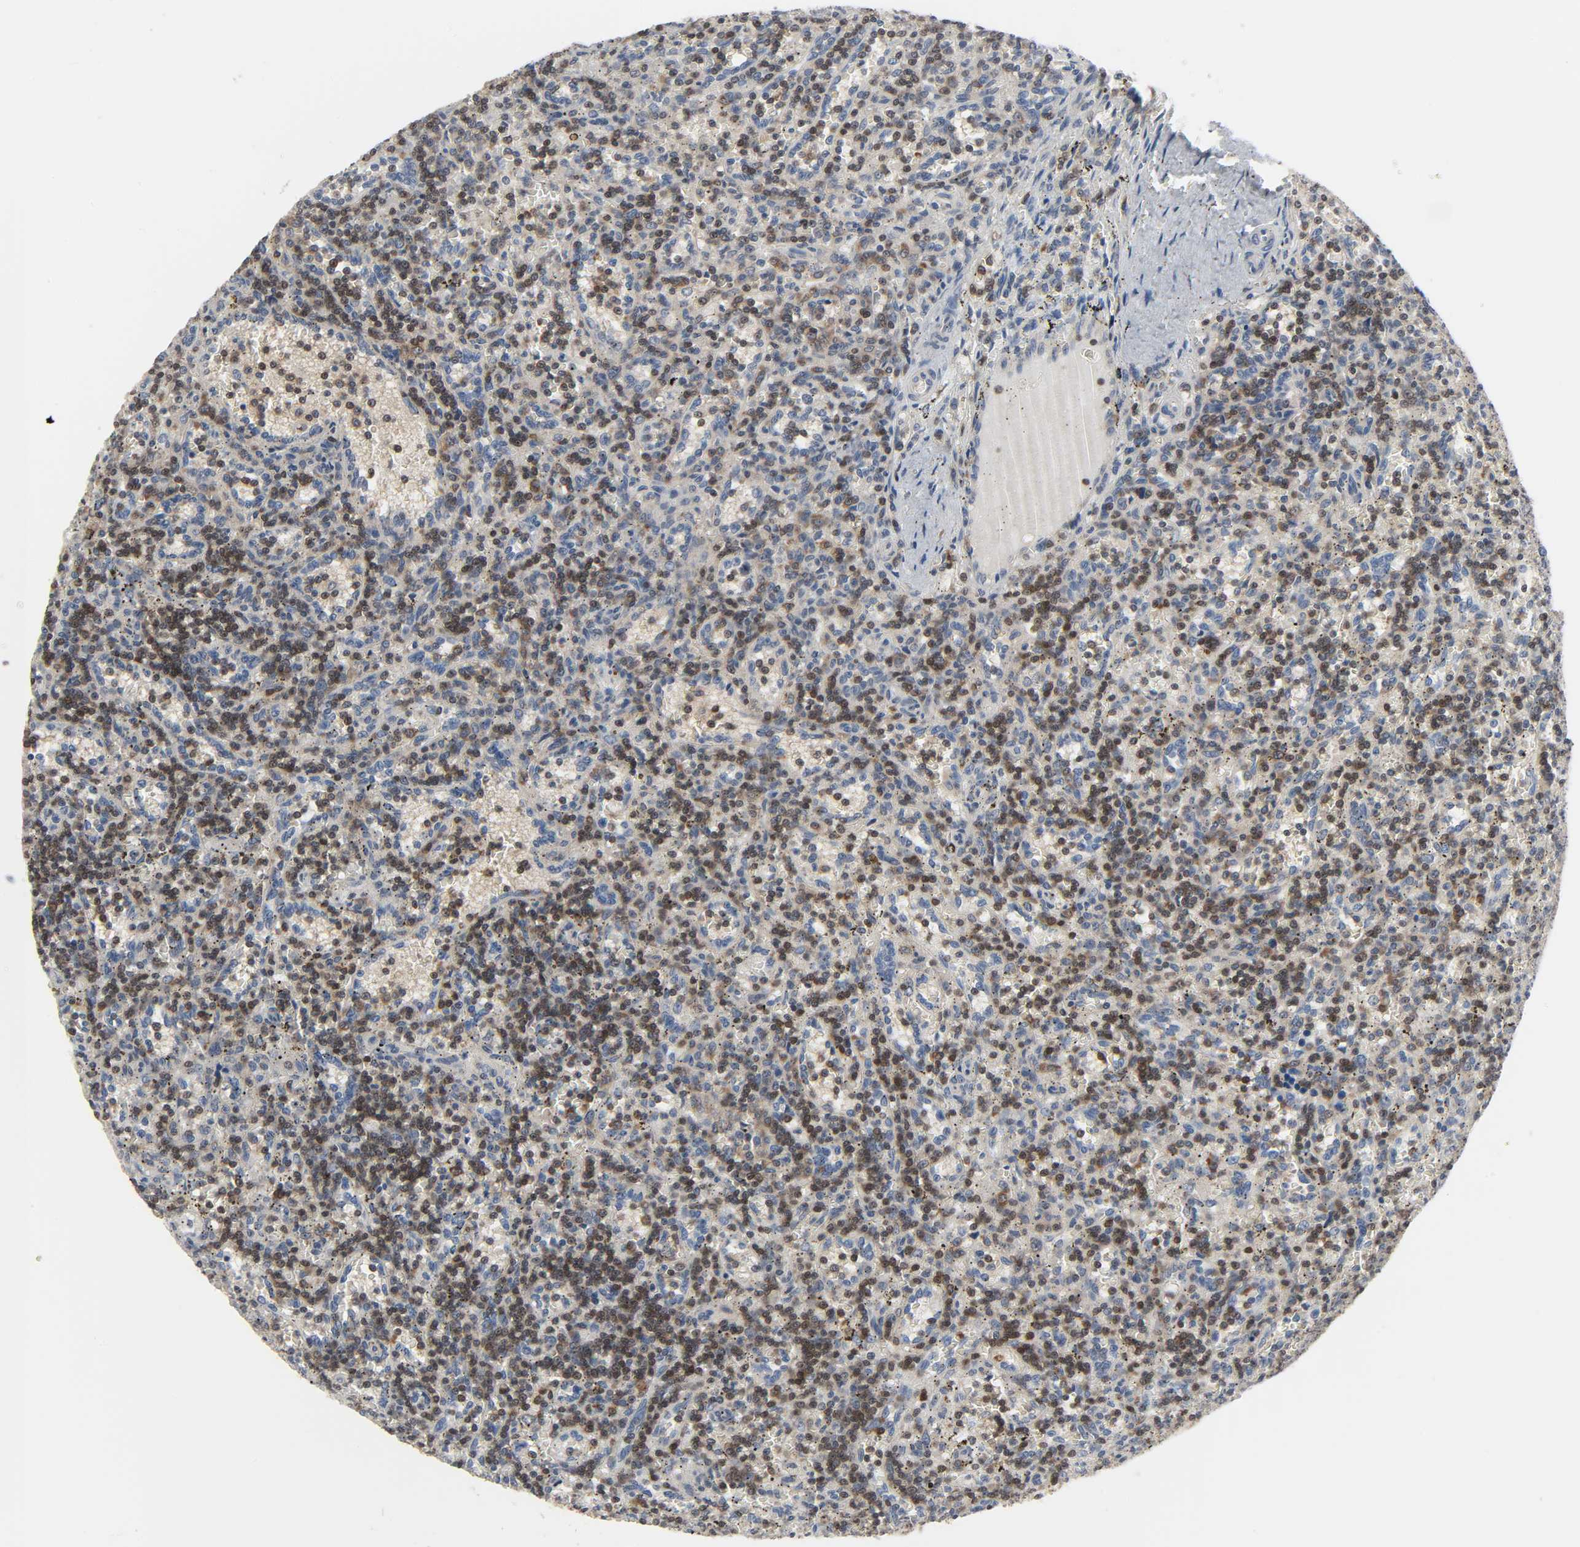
{"staining": {"intensity": "strong", "quantity": "25%-75%", "location": "cytoplasmic/membranous,nuclear"}, "tissue": "lymphoma", "cell_type": "Tumor cells", "image_type": "cancer", "snomed": [{"axis": "morphology", "description": "Malignant lymphoma, non-Hodgkin's type, Low grade"}, {"axis": "topography", "description": "Spleen"}], "caption": "Low-grade malignant lymphoma, non-Hodgkin's type was stained to show a protein in brown. There is high levels of strong cytoplasmic/membranous and nuclear expression in approximately 25%-75% of tumor cells. The protein of interest is stained brown, and the nuclei are stained in blue (DAB (3,3'-diaminobenzidine) IHC with brightfield microscopy, high magnification).", "gene": "PLEKHA2", "patient": {"sex": "male", "age": 73}}